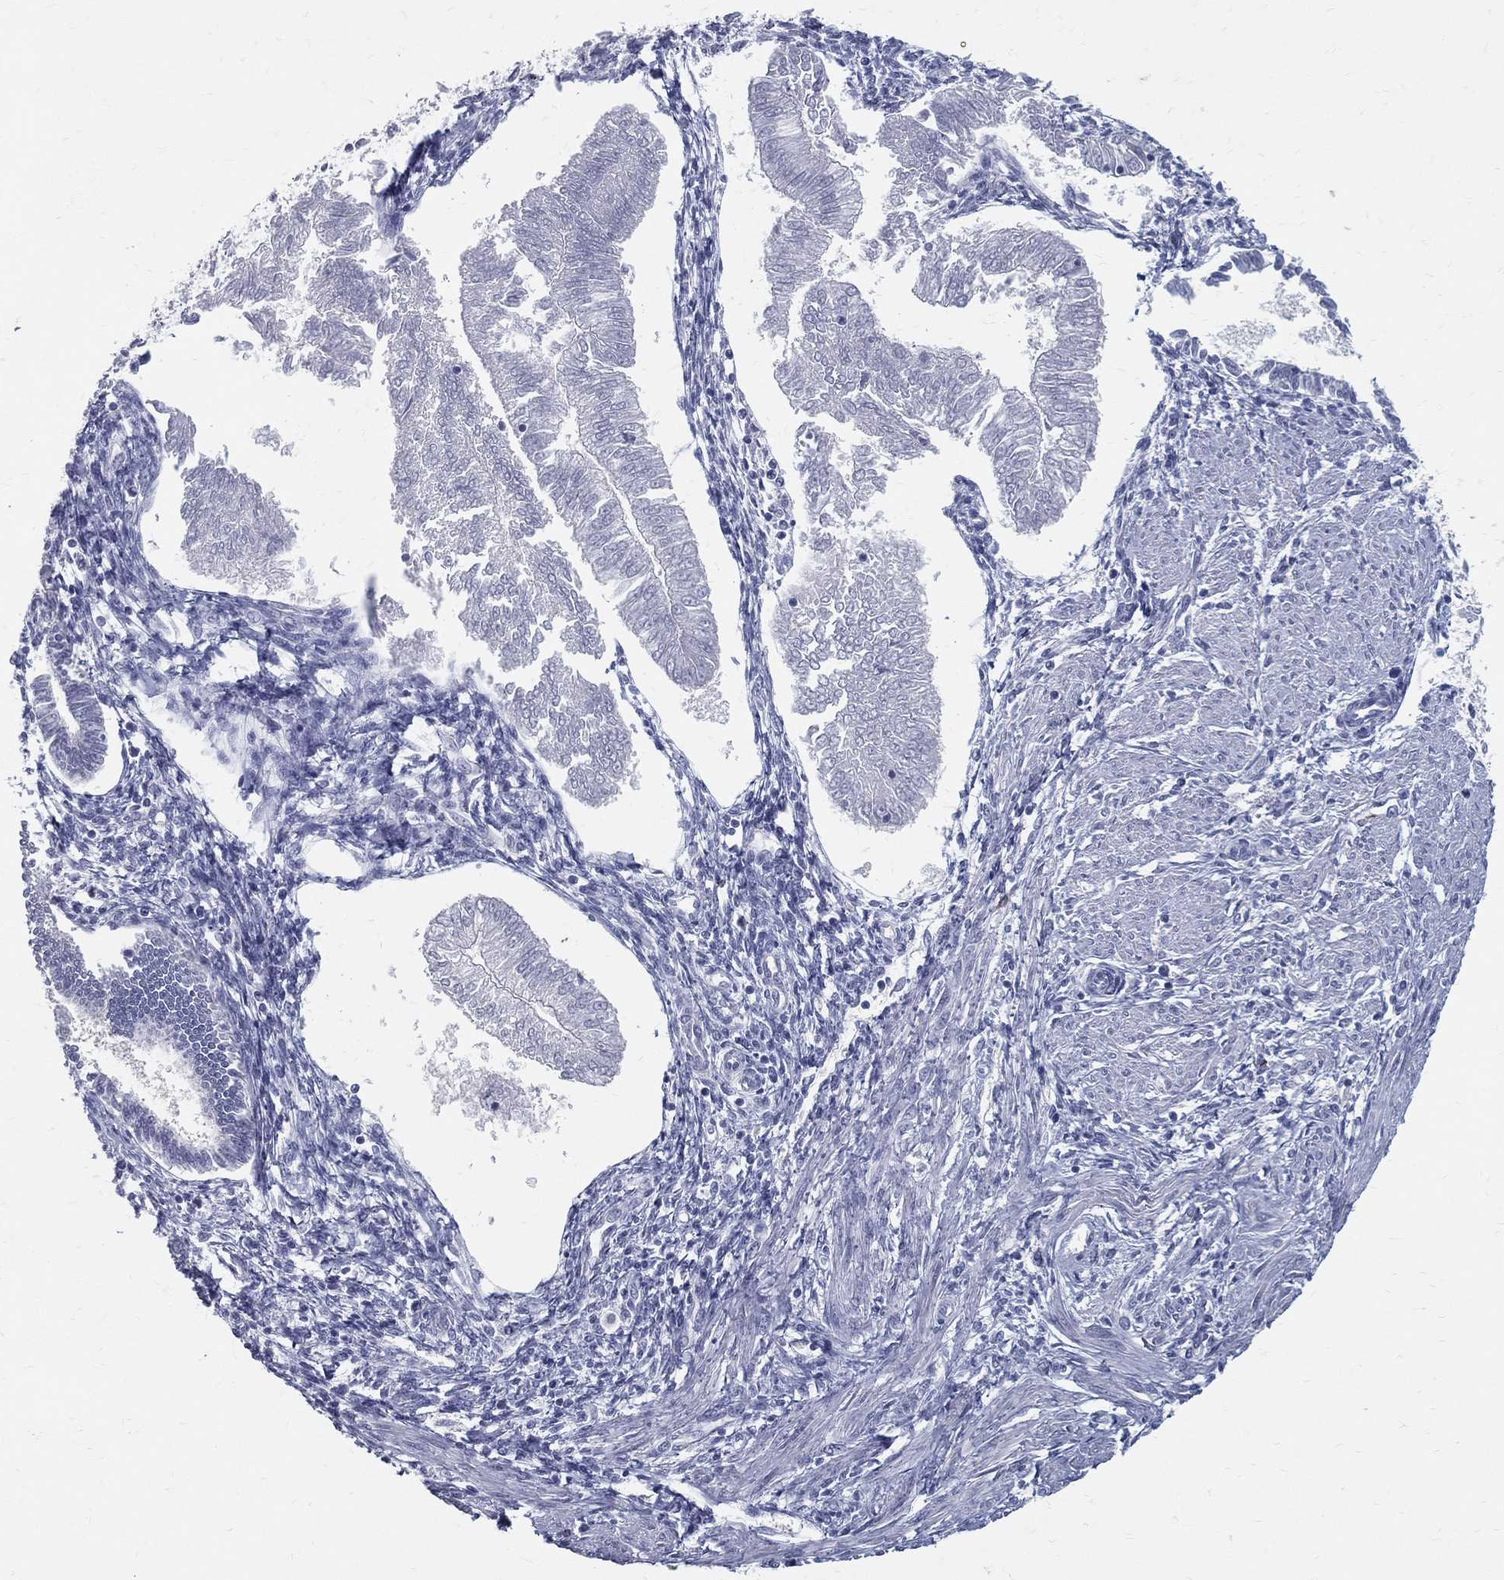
{"staining": {"intensity": "negative", "quantity": "none", "location": "none"}, "tissue": "endometrial cancer", "cell_type": "Tumor cells", "image_type": "cancer", "snomed": [{"axis": "morphology", "description": "Adenocarcinoma, NOS"}, {"axis": "topography", "description": "Endometrium"}], "caption": "IHC of endometrial adenocarcinoma reveals no expression in tumor cells.", "gene": "ACE2", "patient": {"sex": "female", "age": 53}}